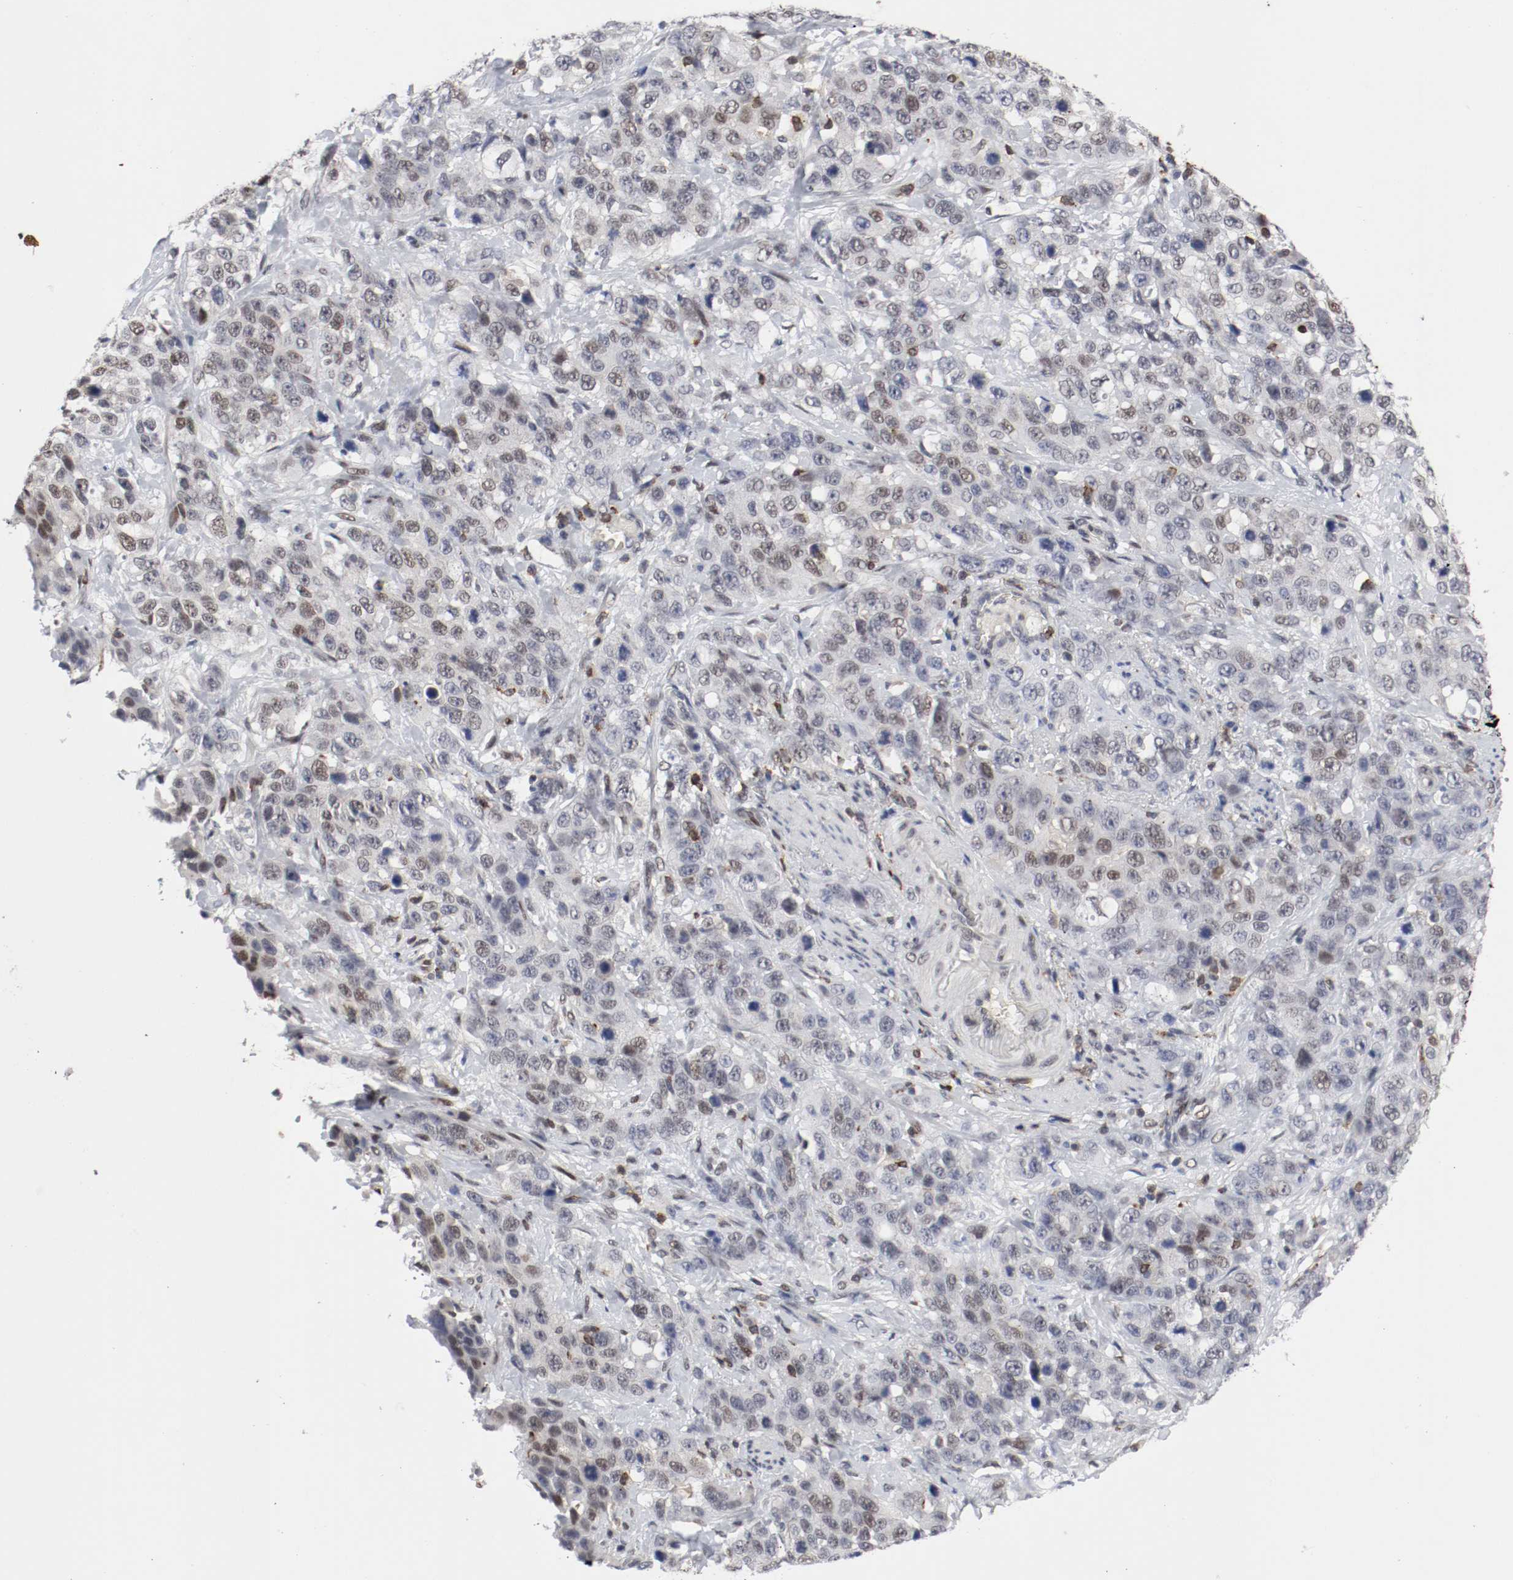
{"staining": {"intensity": "weak", "quantity": "25%-75%", "location": "nuclear"}, "tissue": "stomach cancer", "cell_type": "Tumor cells", "image_type": "cancer", "snomed": [{"axis": "morphology", "description": "Normal tissue, NOS"}, {"axis": "morphology", "description": "Adenocarcinoma, NOS"}, {"axis": "topography", "description": "Stomach"}], "caption": "Protein staining by IHC displays weak nuclear staining in approximately 25%-75% of tumor cells in stomach cancer.", "gene": "JUND", "patient": {"sex": "male", "age": 48}}